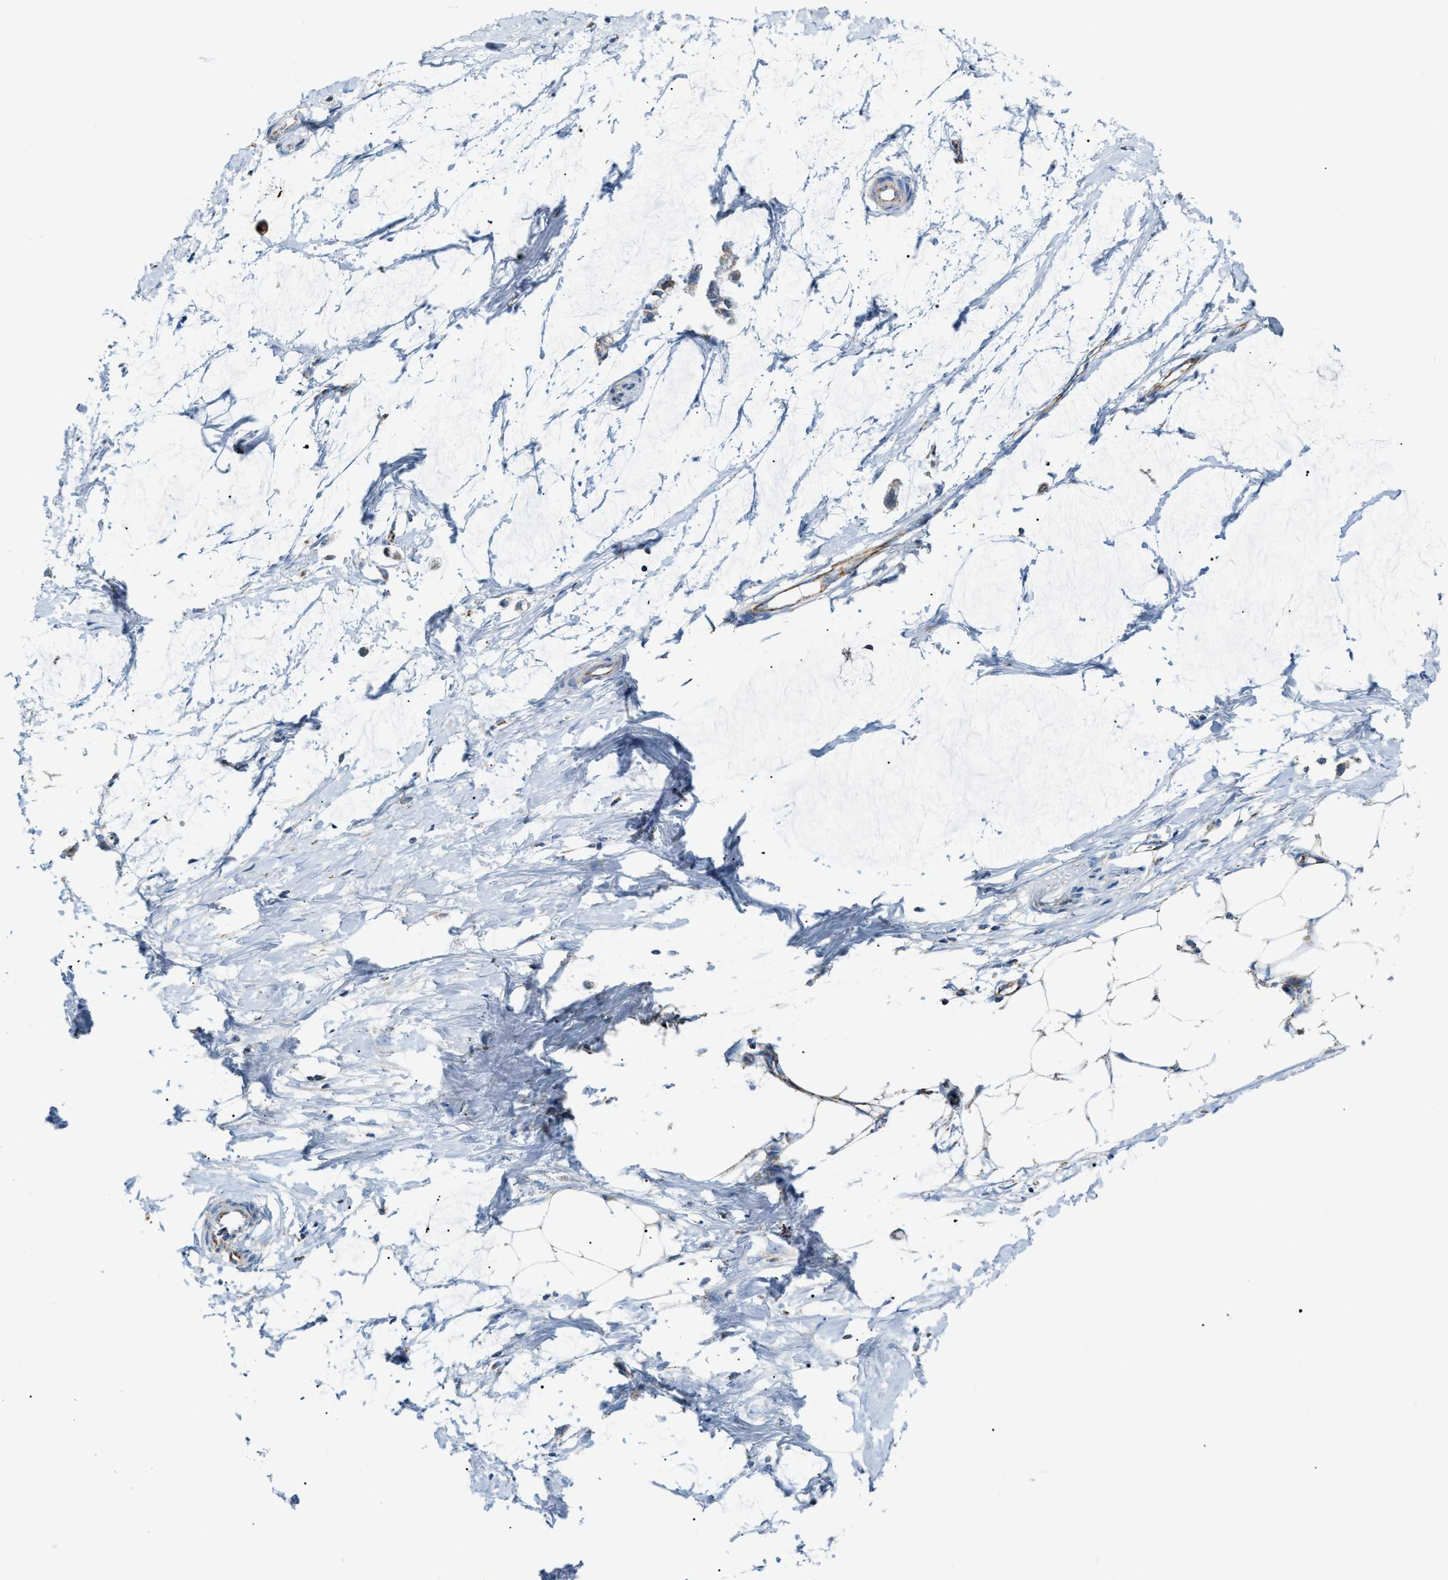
{"staining": {"intensity": "negative", "quantity": "none", "location": "none"}, "tissue": "adipose tissue", "cell_type": "Adipocytes", "image_type": "normal", "snomed": [{"axis": "morphology", "description": "Normal tissue, NOS"}, {"axis": "morphology", "description": "Adenocarcinoma, NOS"}, {"axis": "topography", "description": "Colon"}, {"axis": "topography", "description": "Peripheral nerve tissue"}], "caption": "IHC of unremarkable adipose tissue demonstrates no positivity in adipocytes.", "gene": "JADE1", "patient": {"sex": "male", "age": 14}}